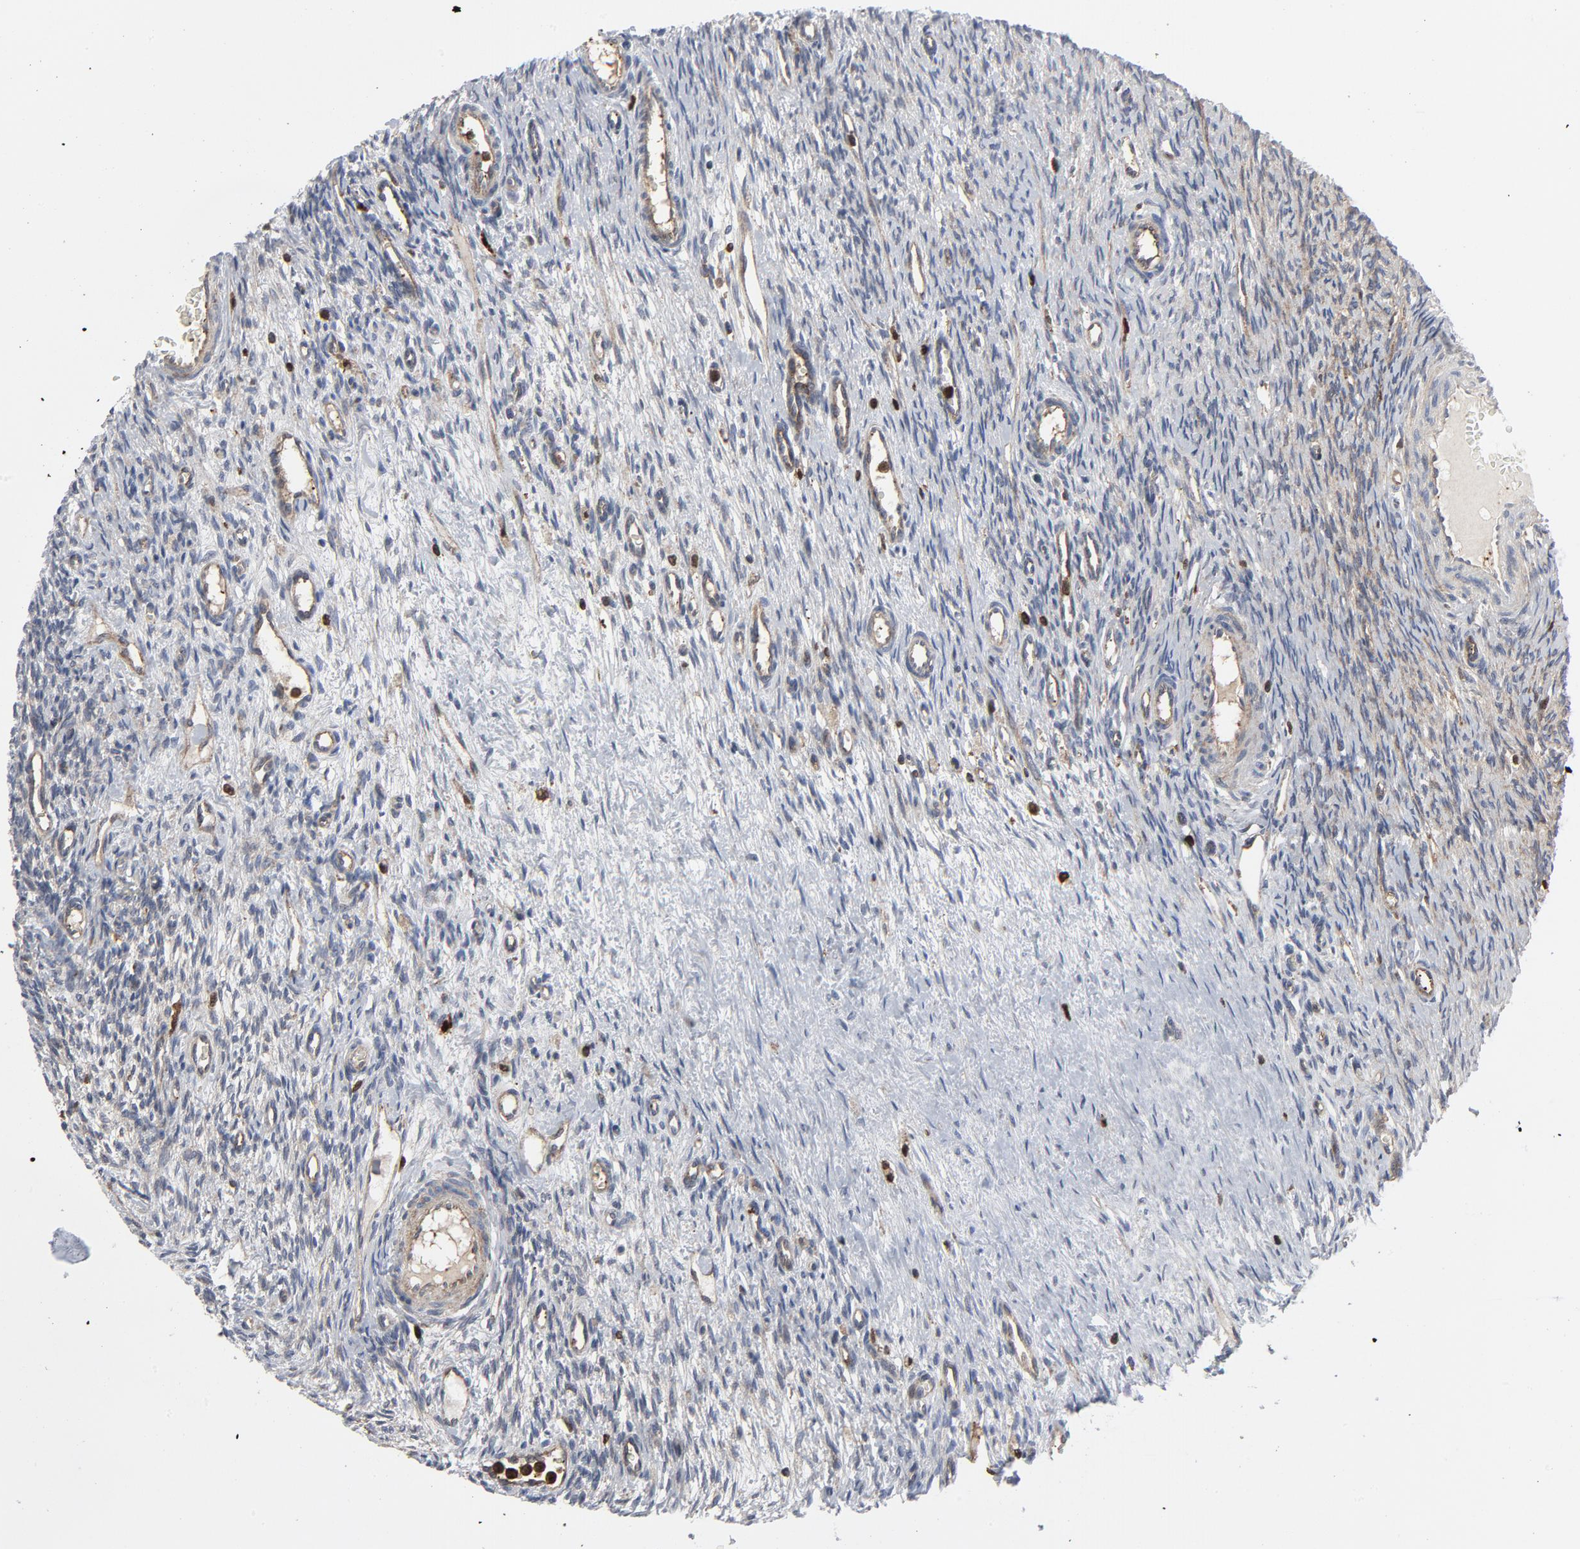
{"staining": {"intensity": "weak", "quantity": "25%-75%", "location": "cytoplasmic/membranous"}, "tissue": "ovary", "cell_type": "Ovarian stroma cells", "image_type": "normal", "snomed": [{"axis": "morphology", "description": "Normal tissue, NOS"}, {"axis": "topography", "description": "Ovary"}], "caption": "This image displays IHC staining of unremarkable ovary, with low weak cytoplasmic/membranous staining in approximately 25%-75% of ovarian stroma cells.", "gene": "YES1", "patient": {"sex": "female", "age": 33}}